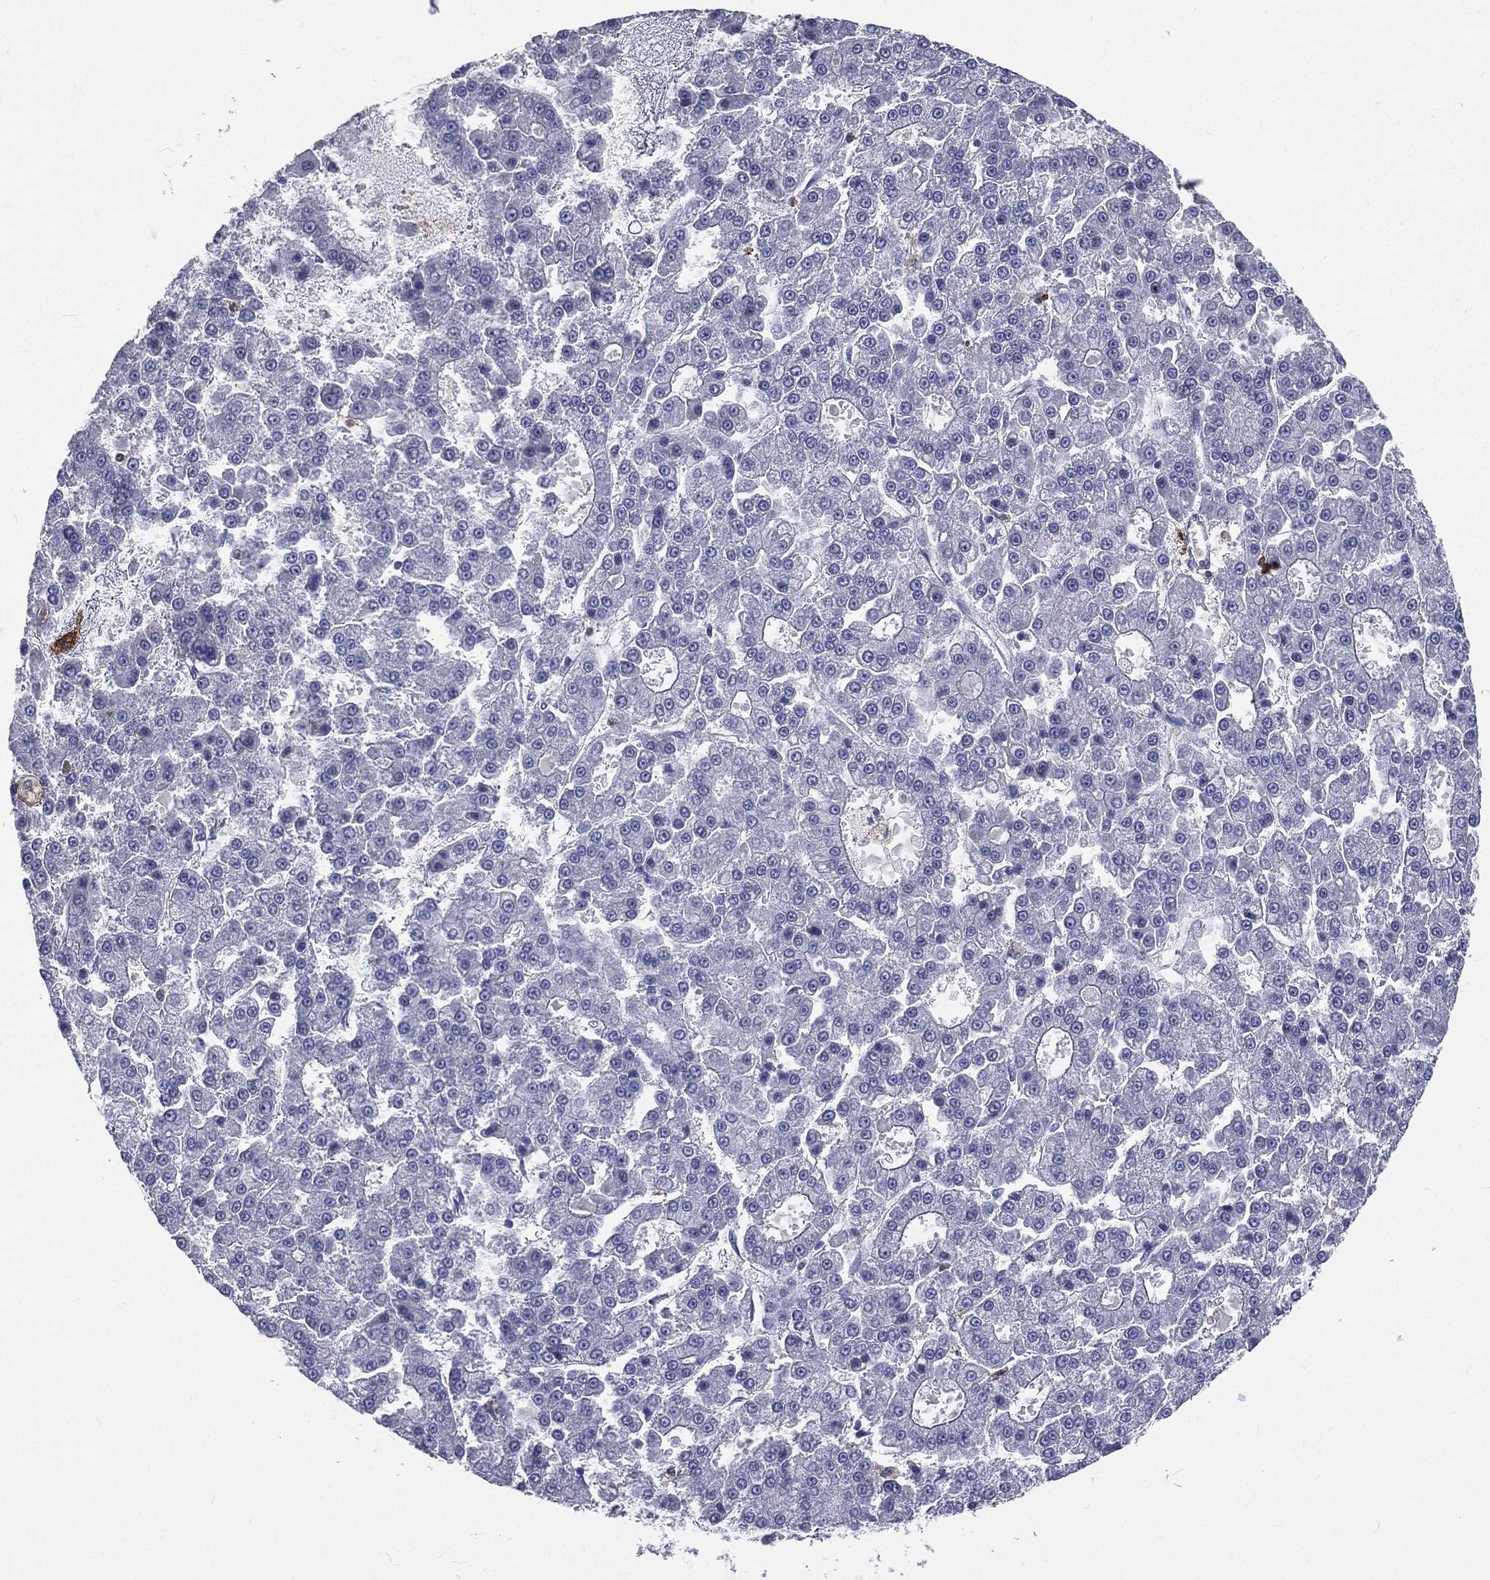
{"staining": {"intensity": "negative", "quantity": "none", "location": "none"}, "tissue": "liver cancer", "cell_type": "Tumor cells", "image_type": "cancer", "snomed": [{"axis": "morphology", "description": "Carcinoma, Hepatocellular, NOS"}, {"axis": "topography", "description": "Liver"}], "caption": "An image of hepatocellular carcinoma (liver) stained for a protein exhibits no brown staining in tumor cells.", "gene": "BASP1", "patient": {"sex": "male", "age": 70}}